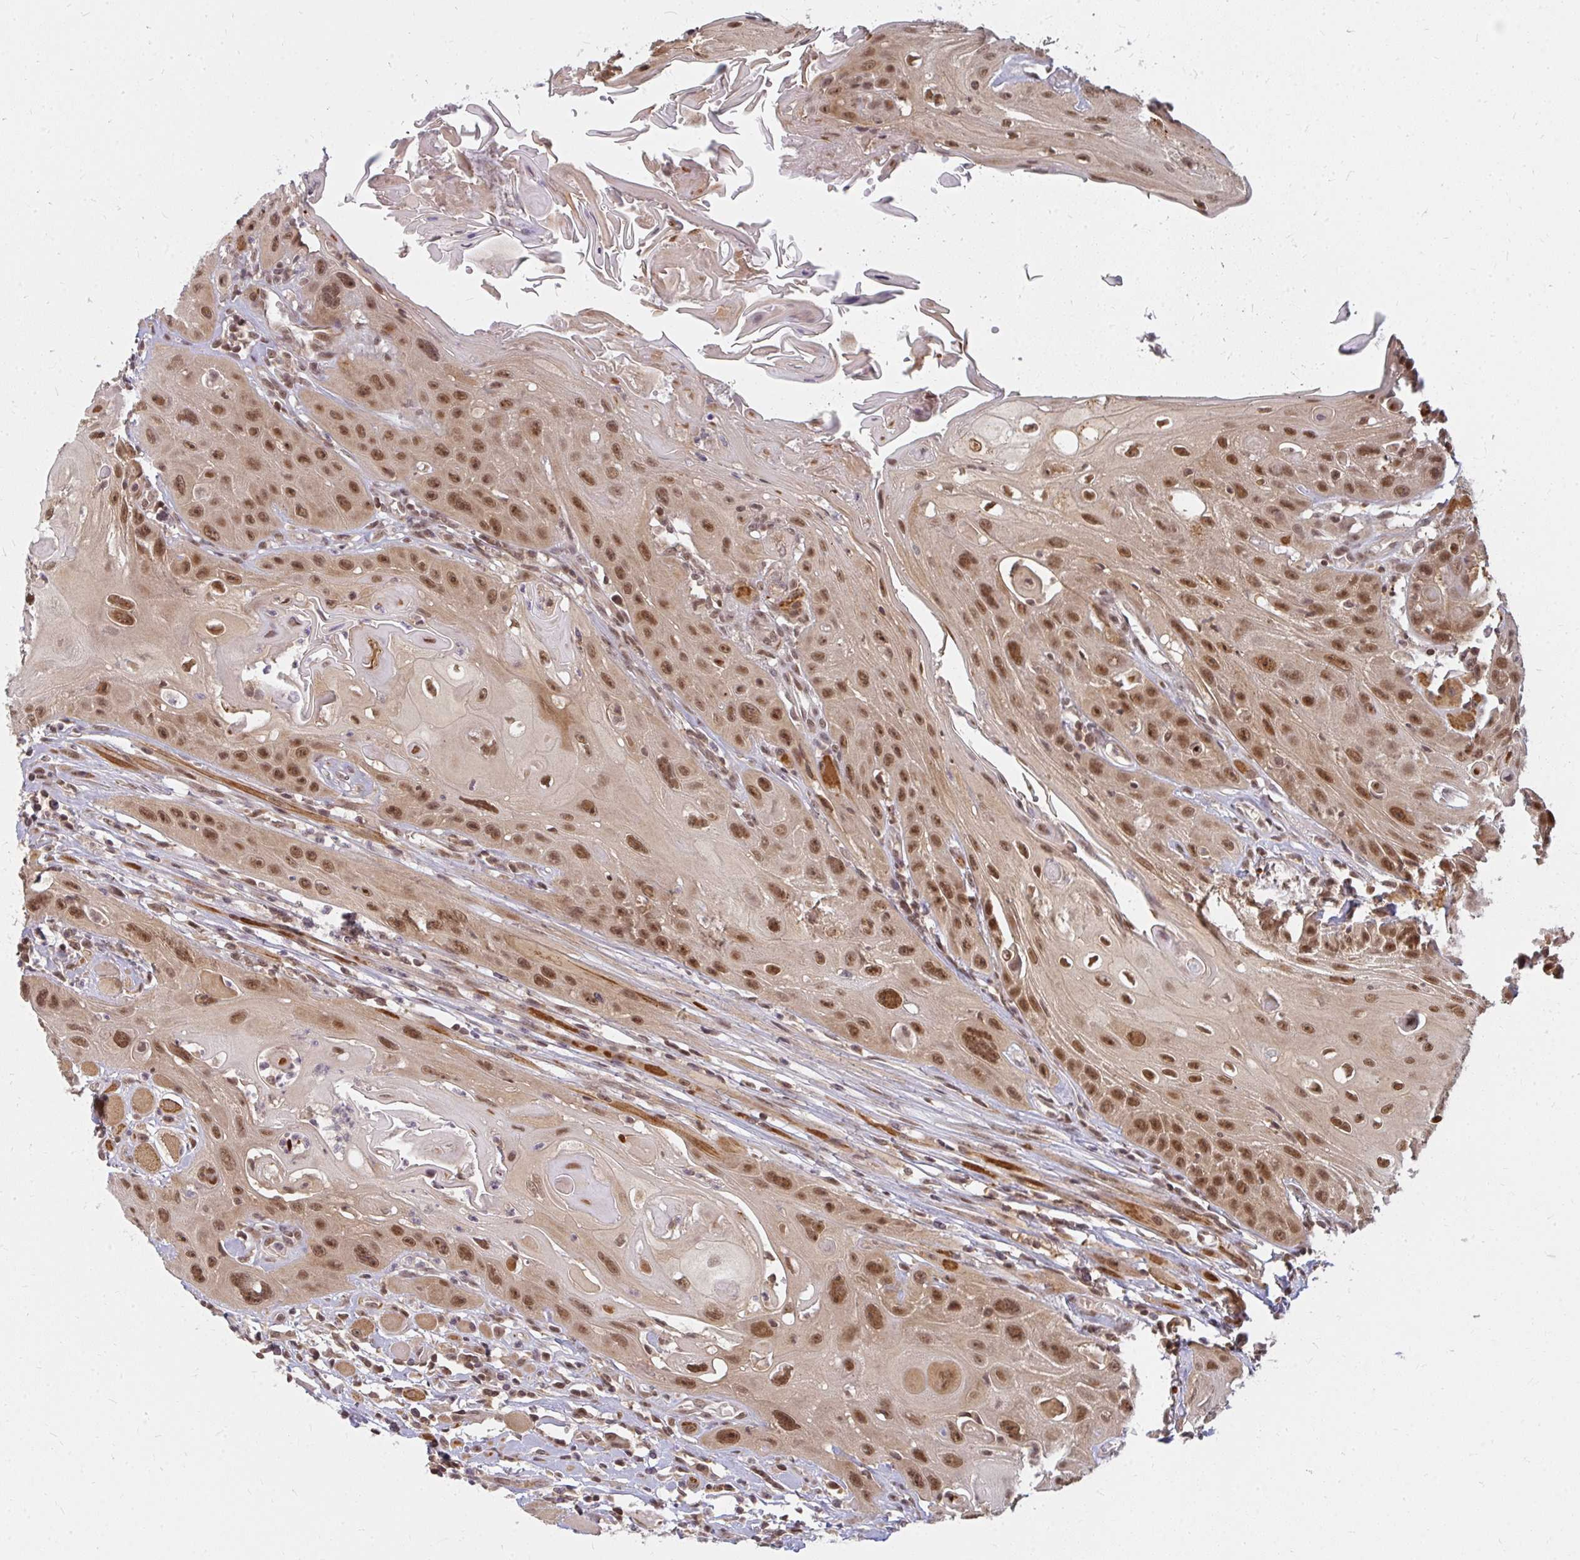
{"staining": {"intensity": "strong", "quantity": ">75%", "location": "nuclear"}, "tissue": "head and neck cancer", "cell_type": "Tumor cells", "image_type": "cancer", "snomed": [{"axis": "morphology", "description": "Squamous cell carcinoma, NOS"}, {"axis": "topography", "description": "Head-Neck"}], "caption": "Approximately >75% of tumor cells in head and neck cancer (squamous cell carcinoma) reveal strong nuclear protein positivity as visualized by brown immunohistochemical staining.", "gene": "GTF3C6", "patient": {"sex": "female", "age": 59}}